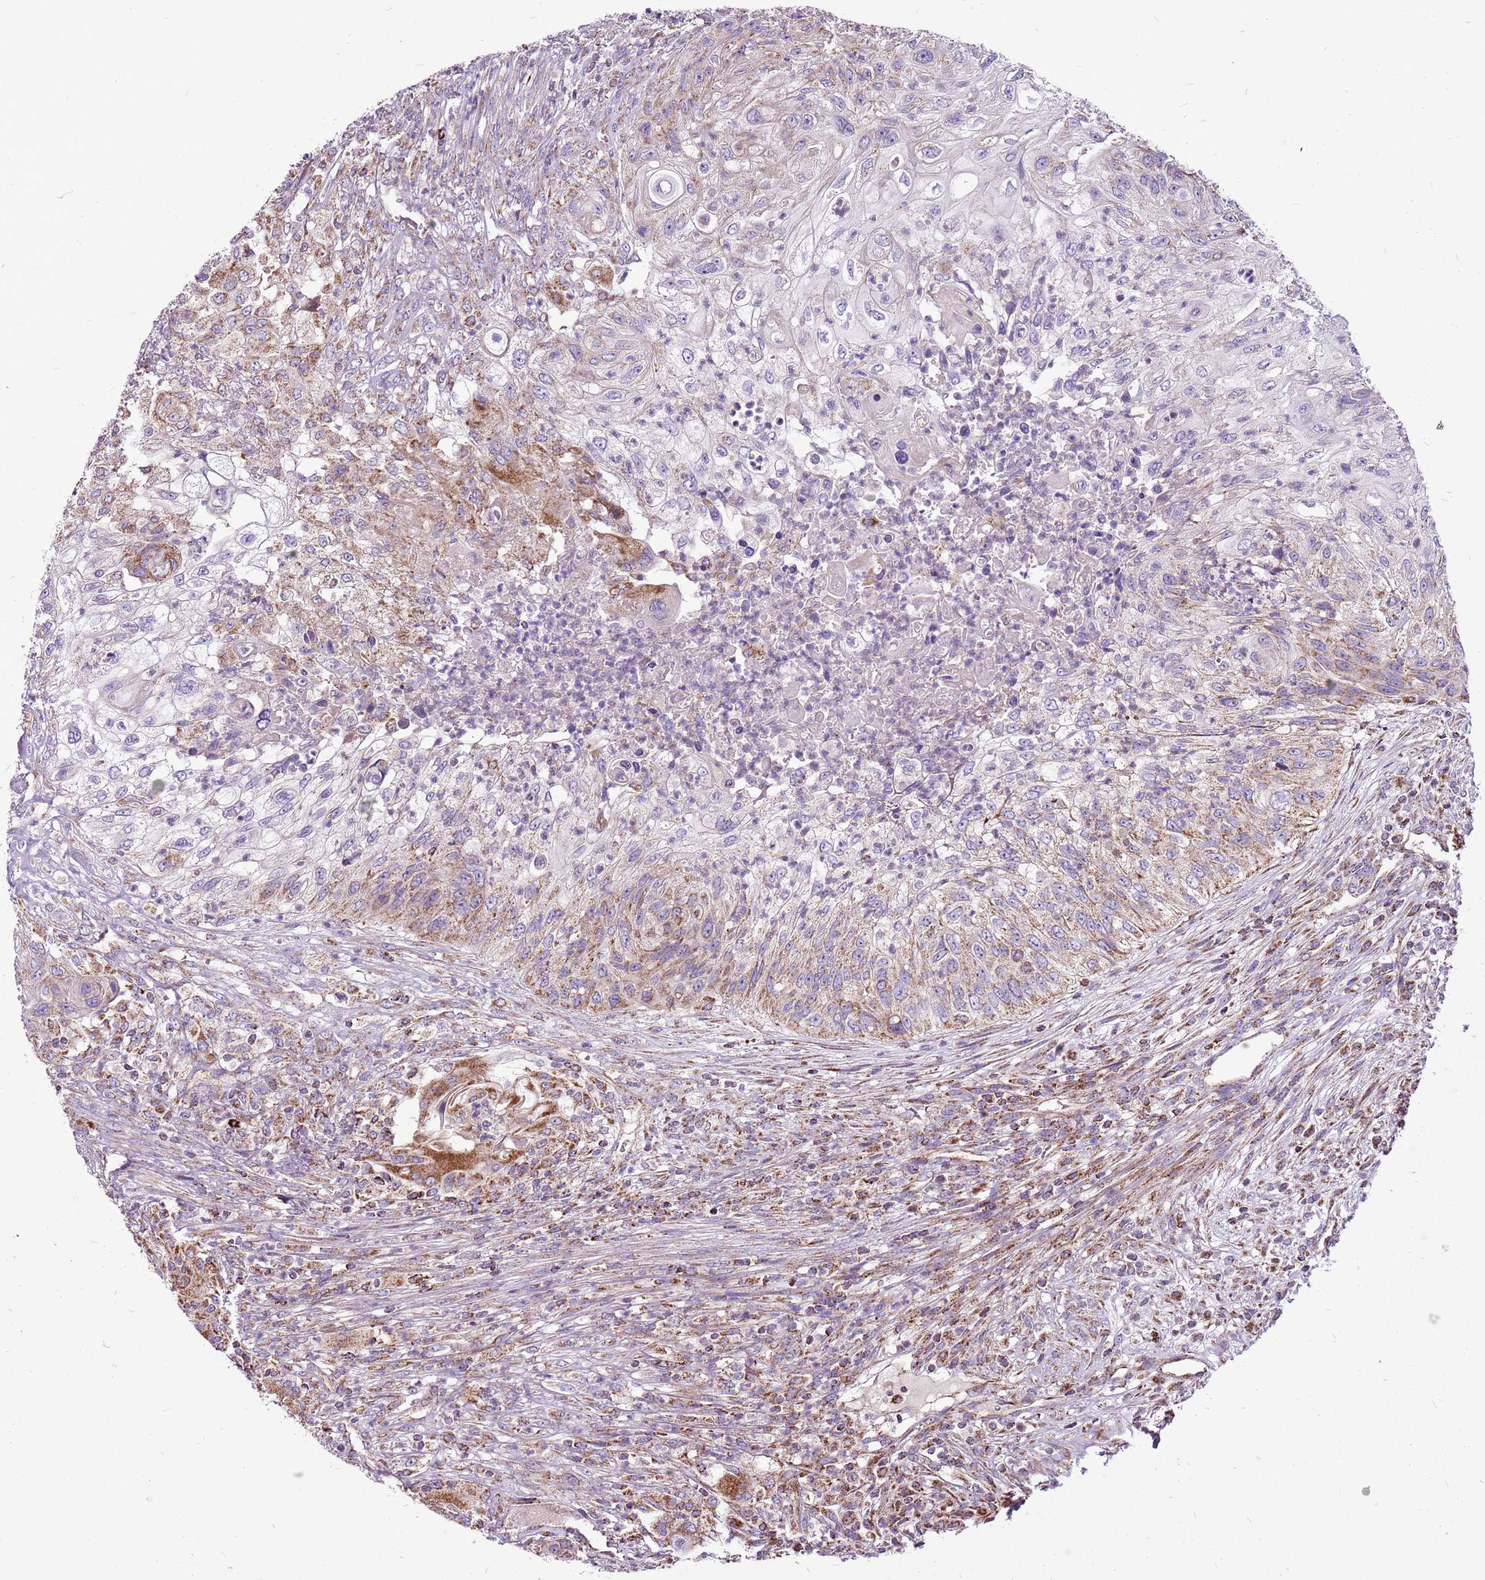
{"staining": {"intensity": "moderate", "quantity": "25%-75%", "location": "cytoplasmic/membranous"}, "tissue": "urothelial cancer", "cell_type": "Tumor cells", "image_type": "cancer", "snomed": [{"axis": "morphology", "description": "Urothelial carcinoma, High grade"}, {"axis": "topography", "description": "Urinary bladder"}], "caption": "An immunohistochemistry image of tumor tissue is shown. Protein staining in brown labels moderate cytoplasmic/membranous positivity in urothelial carcinoma (high-grade) within tumor cells.", "gene": "GCDH", "patient": {"sex": "female", "age": 60}}